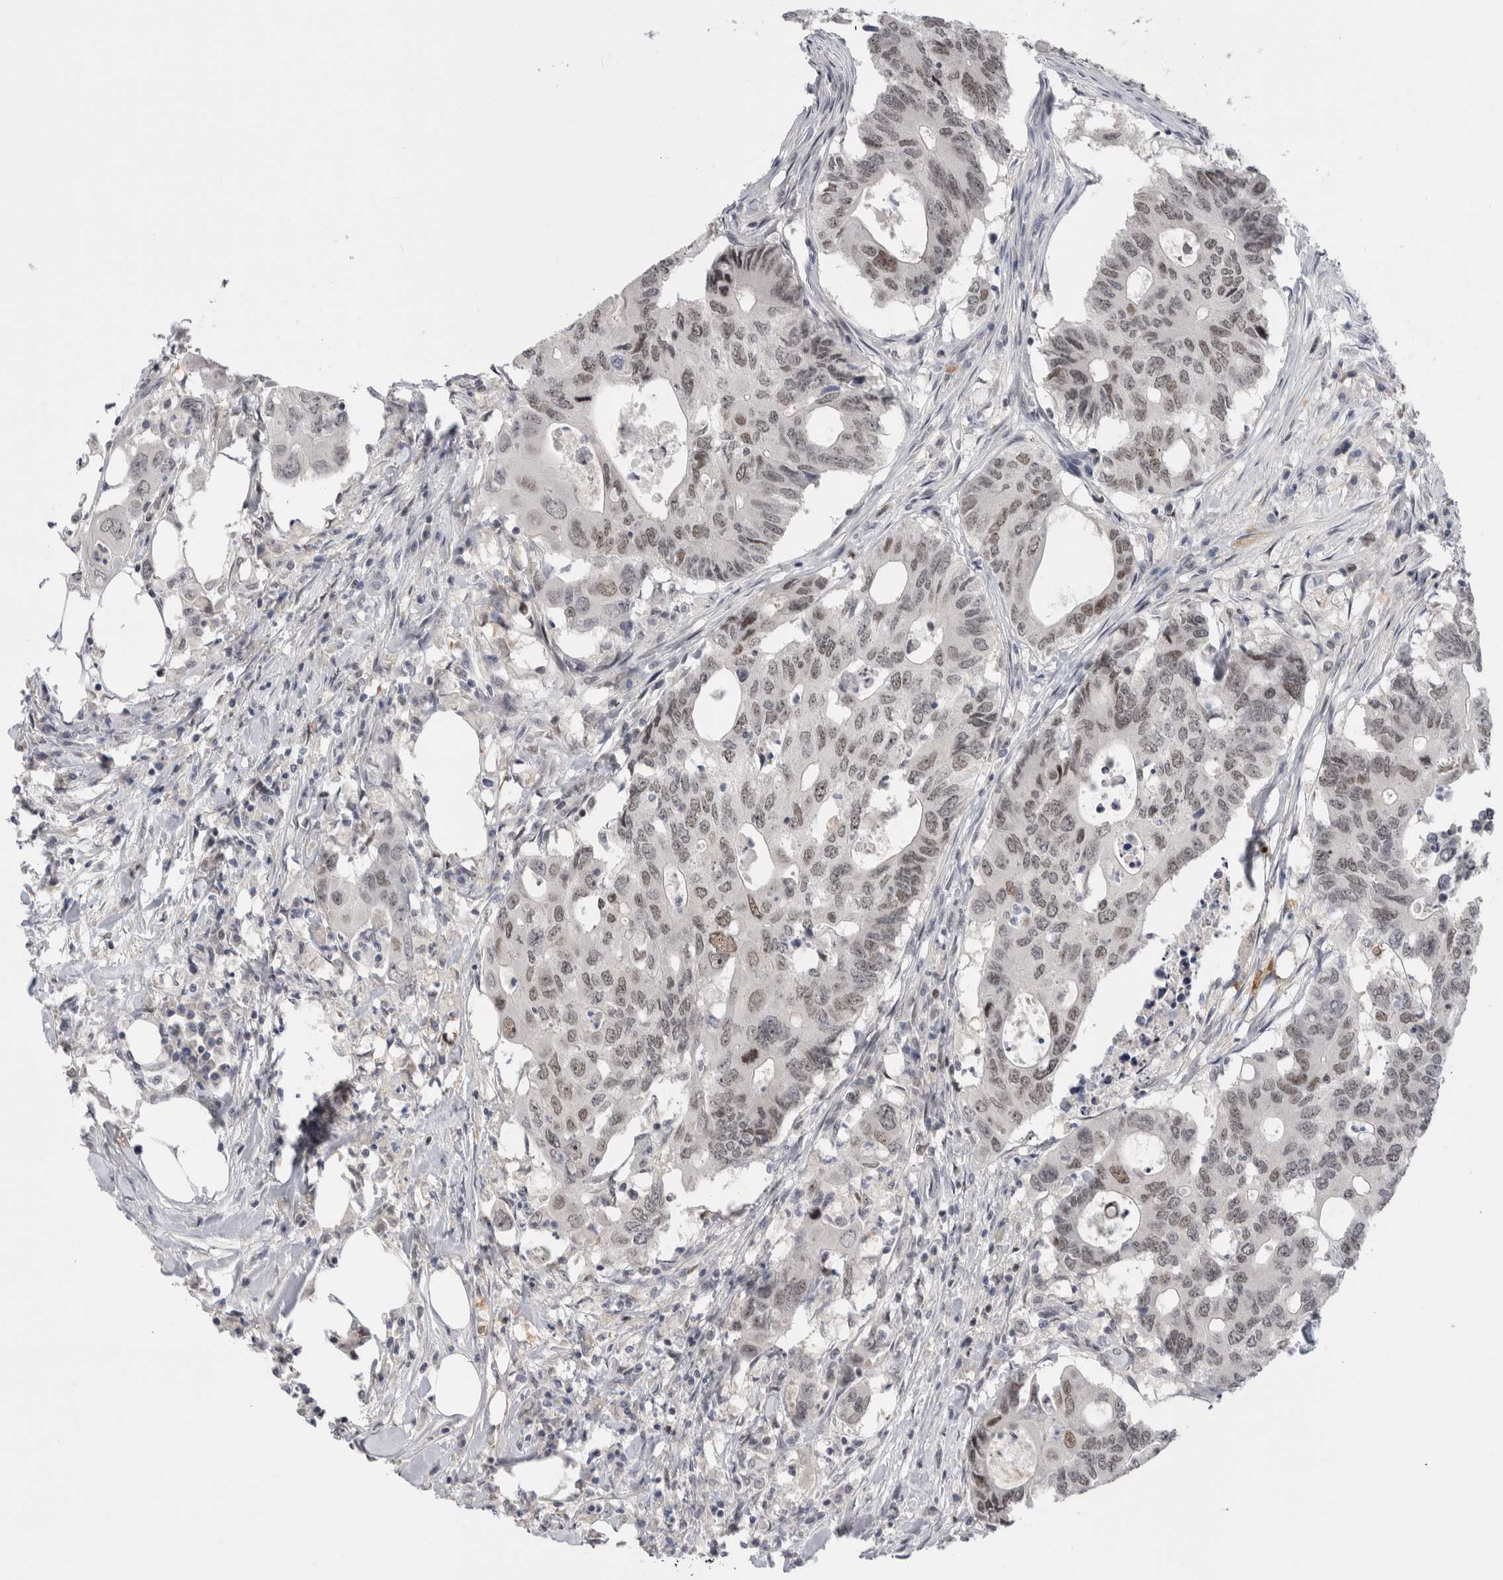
{"staining": {"intensity": "weak", "quantity": "25%-75%", "location": "nuclear"}, "tissue": "colorectal cancer", "cell_type": "Tumor cells", "image_type": "cancer", "snomed": [{"axis": "morphology", "description": "Adenocarcinoma, NOS"}, {"axis": "topography", "description": "Colon"}], "caption": "About 25%-75% of tumor cells in human adenocarcinoma (colorectal) reveal weak nuclear protein positivity as visualized by brown immunohistochemical staining.", "gene": "ZNF521", "patient": {"sex": "male", "age": 71}}